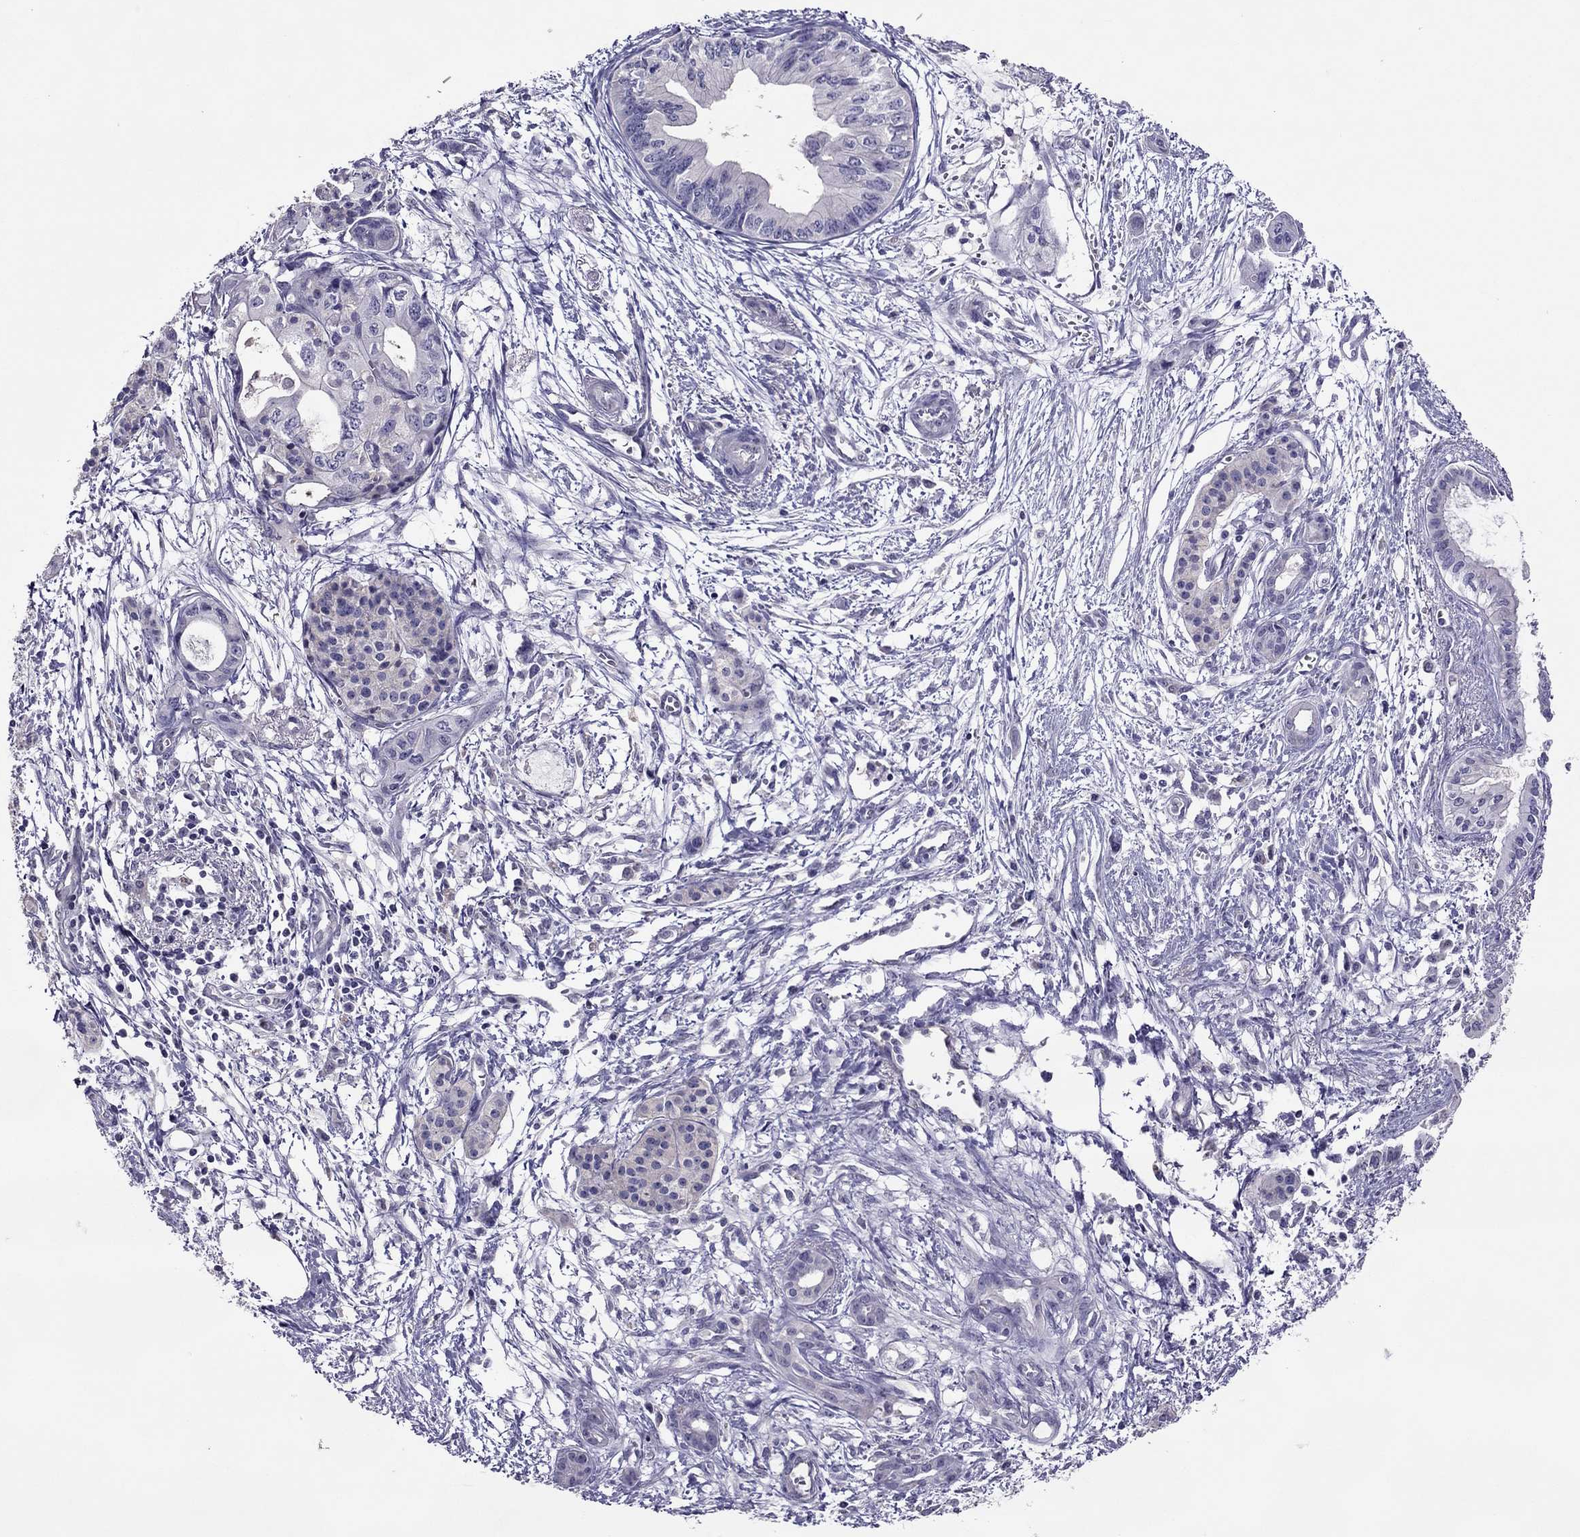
{"staining": {"intensity": "negative", "quantity": "none", "location": "none"}, "tissue": "pancreatic cancer", "cell_type": "Tumor cells", "image_type": "cancer", "snomed": [{"axis": "morphology", "description": "Adenocarcinoma, NOS"}, {"axis": "topography", "description": "Pancreas"}], "caption": "IHC micrograph of neoplastic tissue: adenocarcinoma (pancreatic) stained with DAB (3,3'-diaminobenzidine) demonstrates no significant protein expression in tumor cells.", "gene": "LRRC46", "patient": {"sex": "female", "age": 76}}